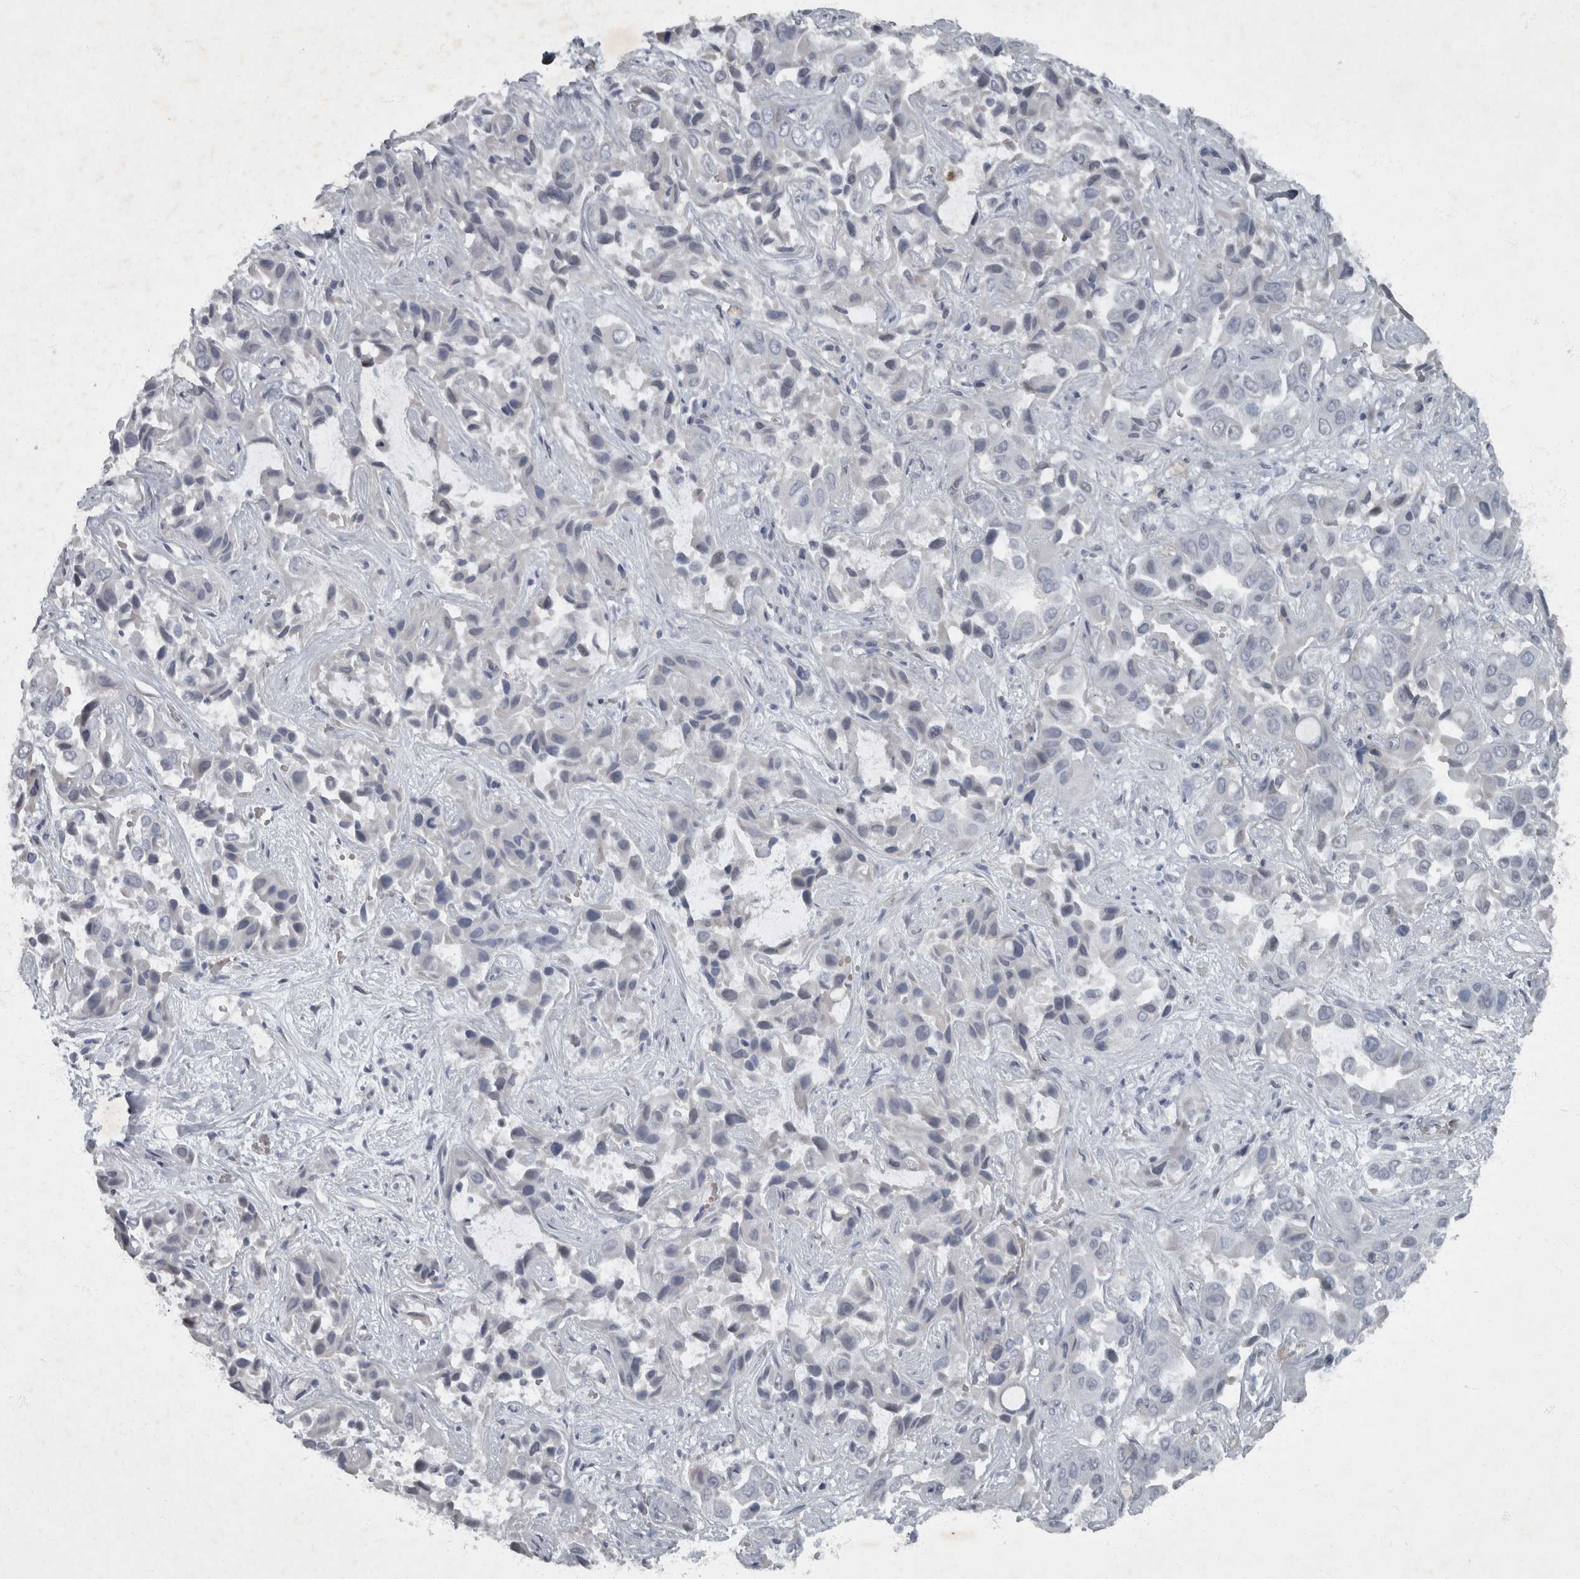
{"staining": {"intensity": "negative", "quantity": "none", "location": "none"}, "tissue": "liver cancer", "cell_type": "Tumor cells", "image_type": "cancer", "snomed": [{"axis": "morphology", "description": "Cholangiocarcinoma"}, {"axis": "topography", "description": "Liver"}], "caption": "An image of liver cancer stained for a protein displays no brown staining in tumor cells.", "gene": "WDR33", "patient": {"sex": "female", "age": 52}}